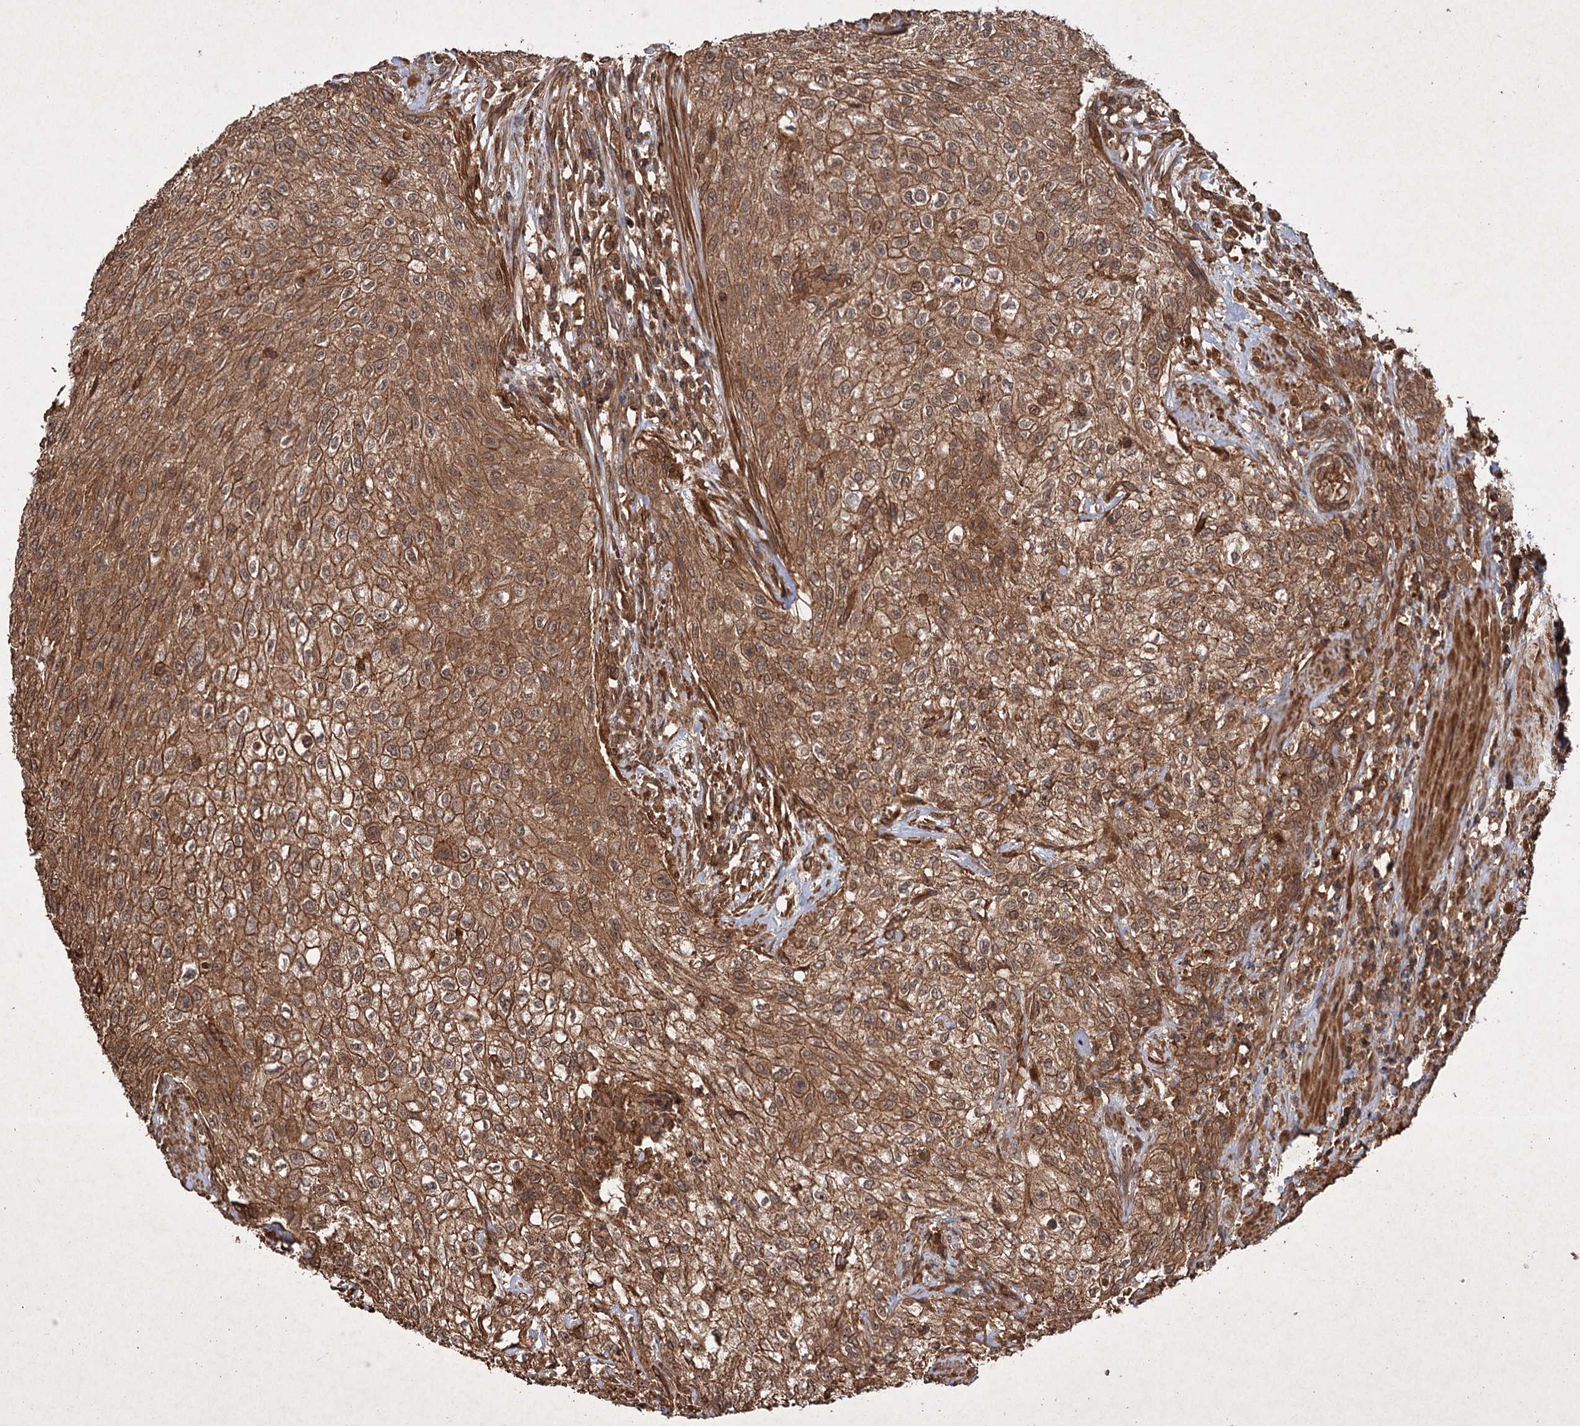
{"staining": {"intensity": "strong", "quantity": ">75%", "location": "cytoplasmic/membranous"}, "tissue": "urothelial cancer", "cell_type": "Tumor cells", "image_type": "cancer", "snomed": [{"axis": "morphology", "description": "Urothelial carcinoma, High grade"}, {"axis": "topography", "description": "Urinary bladder"}], "caption": "IHC of urothelial cancer displays high levels of strong cytoplasmic/membranous staining in about >75% of tumor cells. The staining is performed using DAB brown chromogen to label protein expression. The nuclei are counter-stained blue using hematoxylin.", "gene": "ADK", "patient": {"sex": "male", "age": 35}}